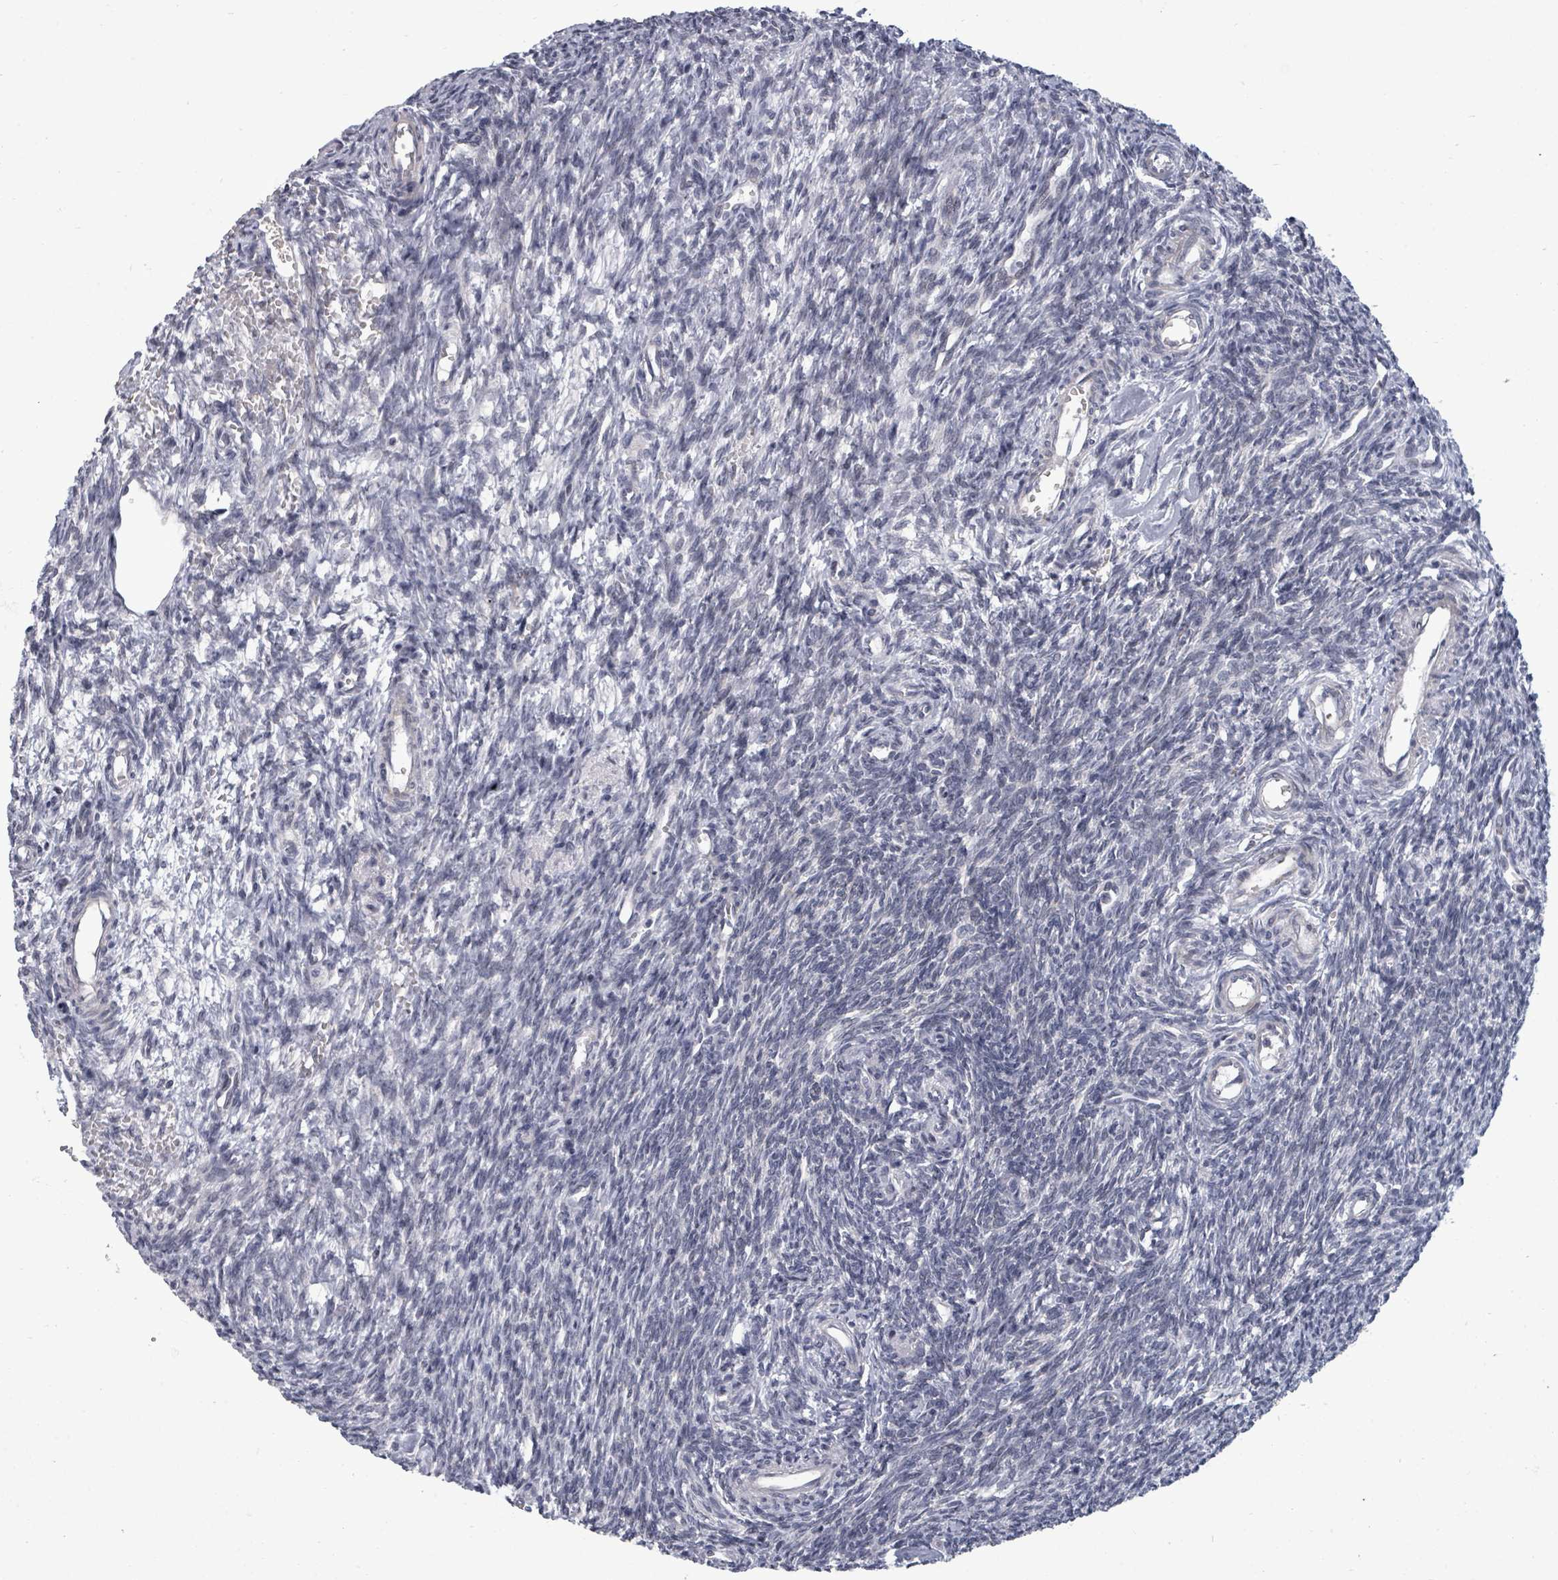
{"staining": {"intensity": "negative", "quantity": "none", "location": "none"}, "tissue": "ovary", "cell_type": "Ovarian stroma cells", "image_type": "normal", "snomed": [{"axis": "morphology", "description": "Normal tissue, NOS"}, {"axis": "topography", "description": "Ovary"}], "caption": "A histopathology image of ovary stained for a protein exhibits no brown staining in ovarian stroma cells. (DAB (3,3'-diaminobenzidine) IHC with hematoxylin counter stain).", "gene": "PTPN20", "patient": {"sex": "female", "age": 39}}